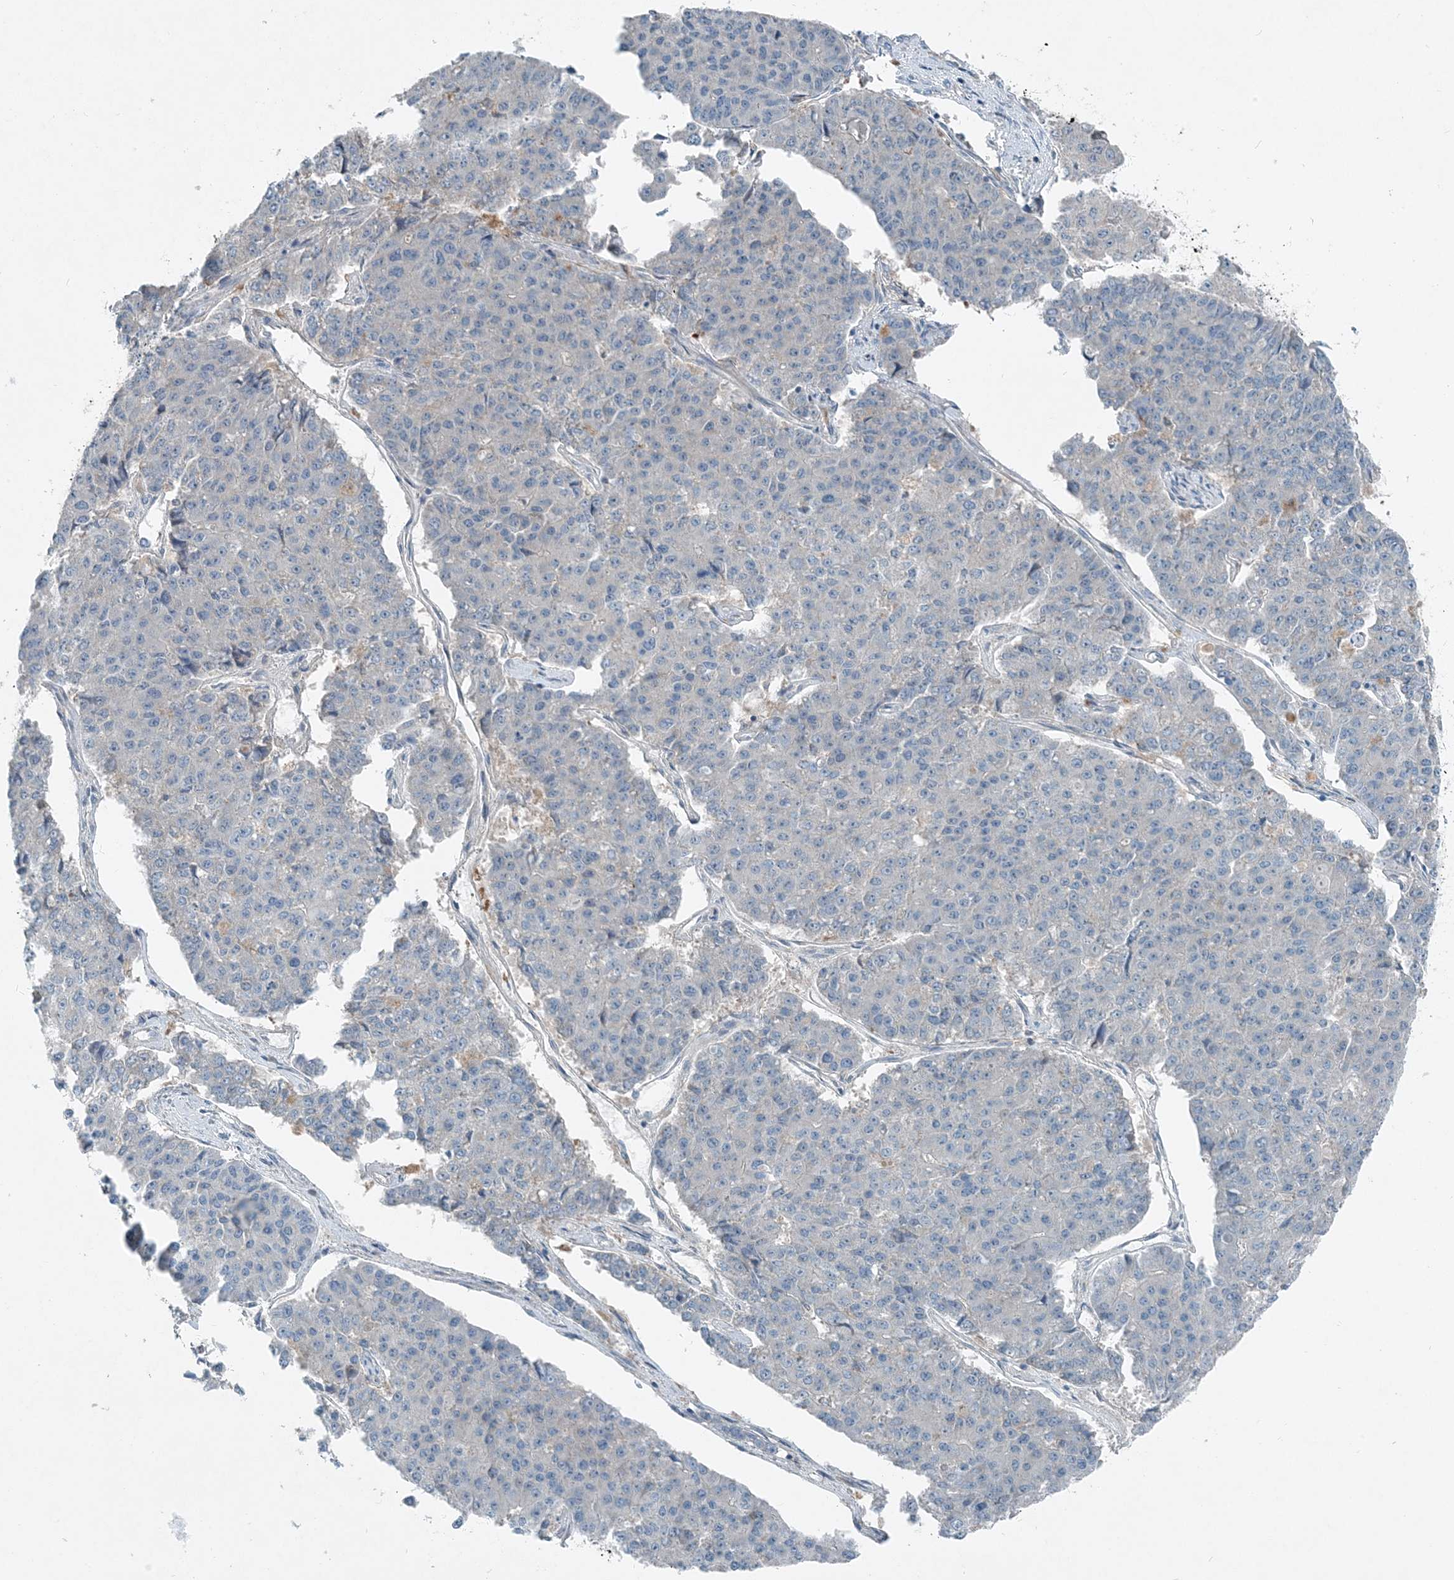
{"staining": {"intensity": "negative", "quantity": "none", "location": "none"}, "tissue": "pancreatic cancer", "cell_type": "Tumor cells", "image_type": "cancer", "snomed": [{"axis": "morphology", "description": "Adenocarcinoma, NOS"}, {"axis": "topography", "description": "Pancreas"}], "caption": "An image of pancreatic cancer (adenocarcinoma) stained for a protein reveals no brown staining in tumor cells.", "gene": "ARMH1", "patient": {"sex": "male", "age": 50}}